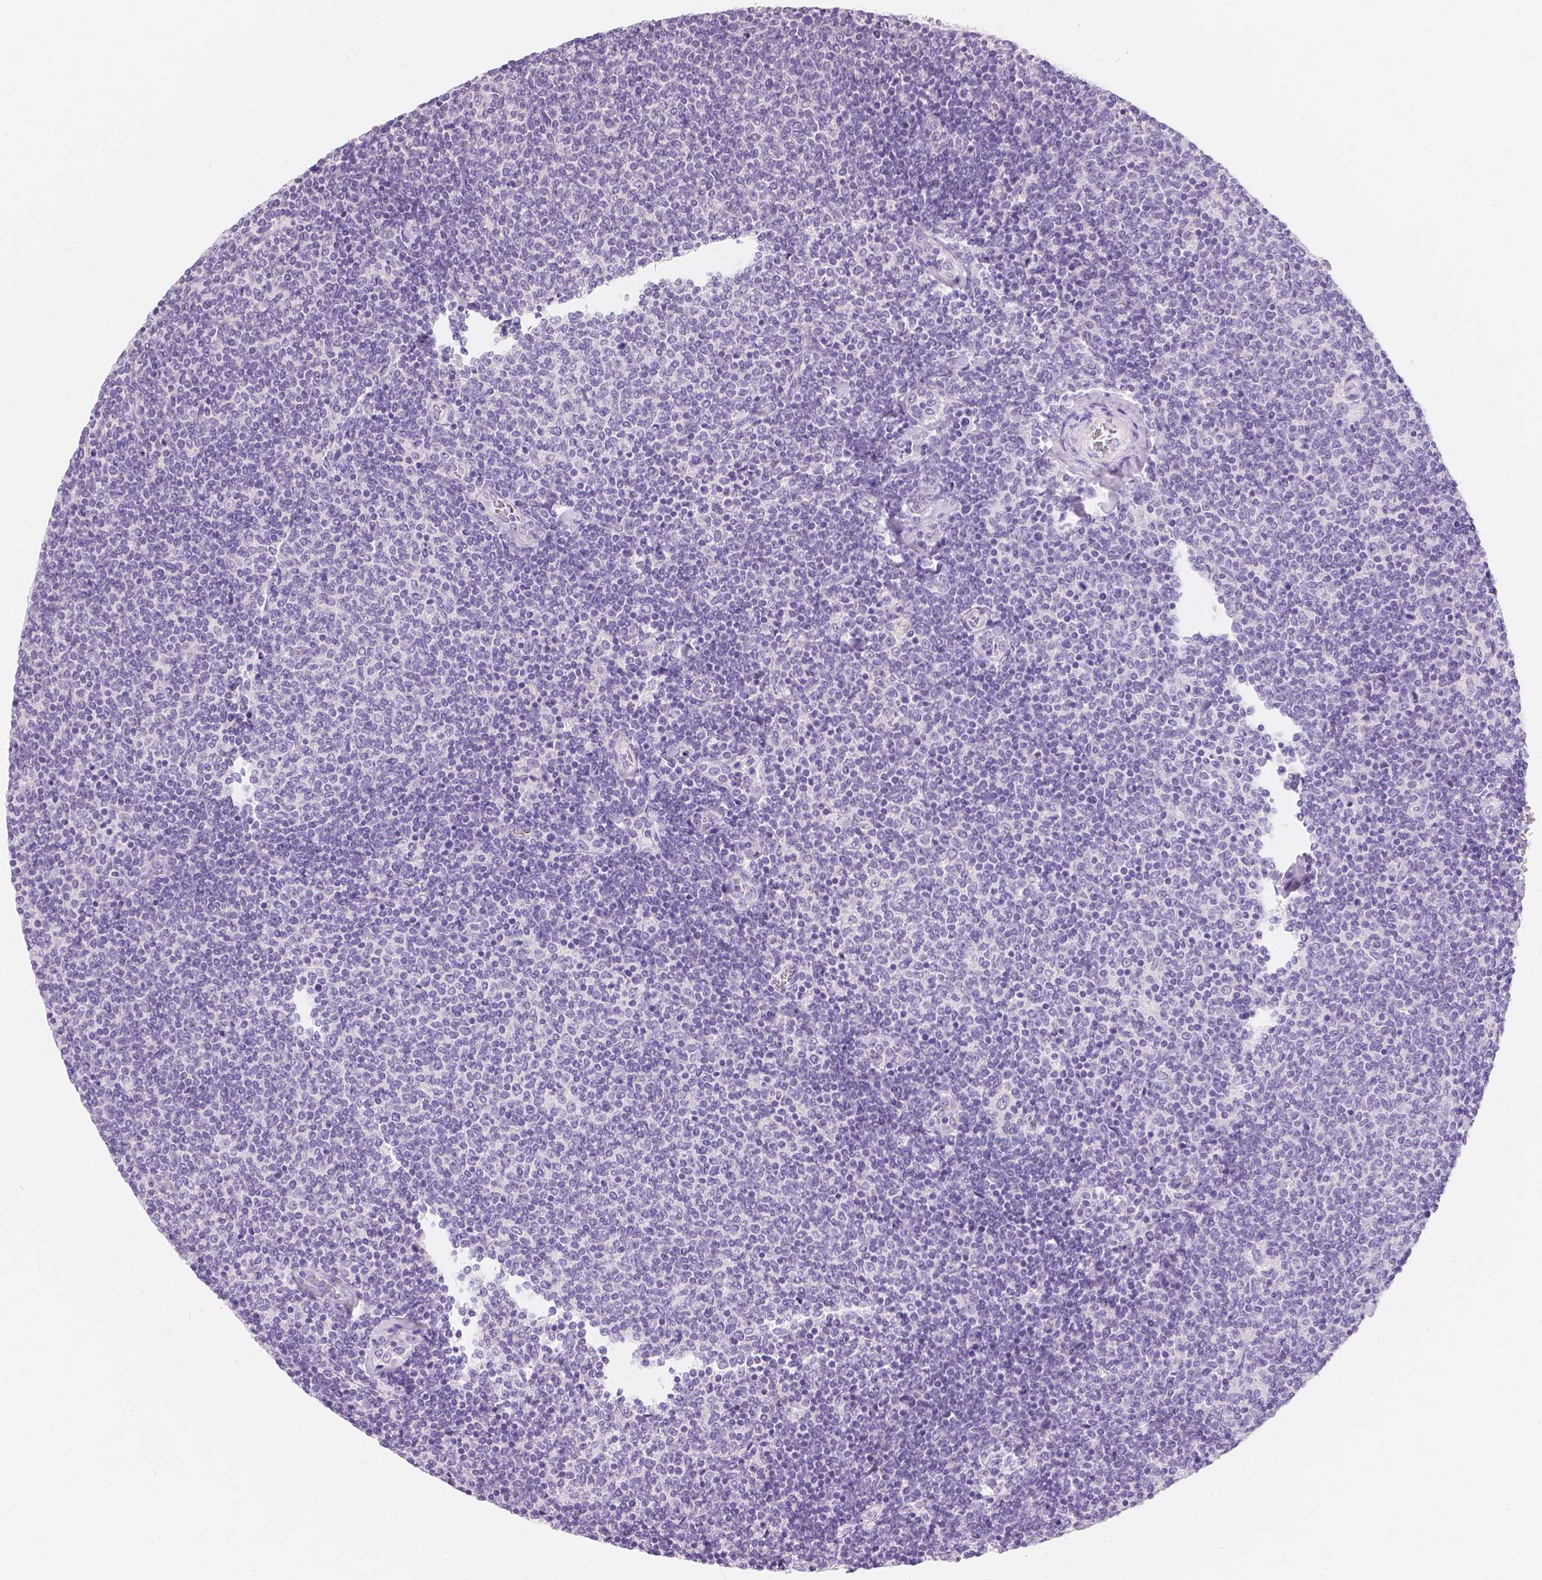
{"staining": {"intensity": "negative", "quantity": "none", "location": "none"}, "tissue": "lymphoma", "cell_type": "Tumor cells", "image_type": "cancer", "snomed": [{"axis": "morphology", "description": "Malignant lymphoma, non-Hodgkin's type, Low grade"}, {"axis": "topography", "description": "Lymph node"}], "caption": "This image is of low-grade malignant lymphoma, non-Hodgkin's type stained with immunohistochemistry (IHC) to label a protein in brown with the nuclei are counter-stained blue. There is no positivity in tumor cells.", "gene": "MUC12", "patient": {"sex": "male", "age": 52}}